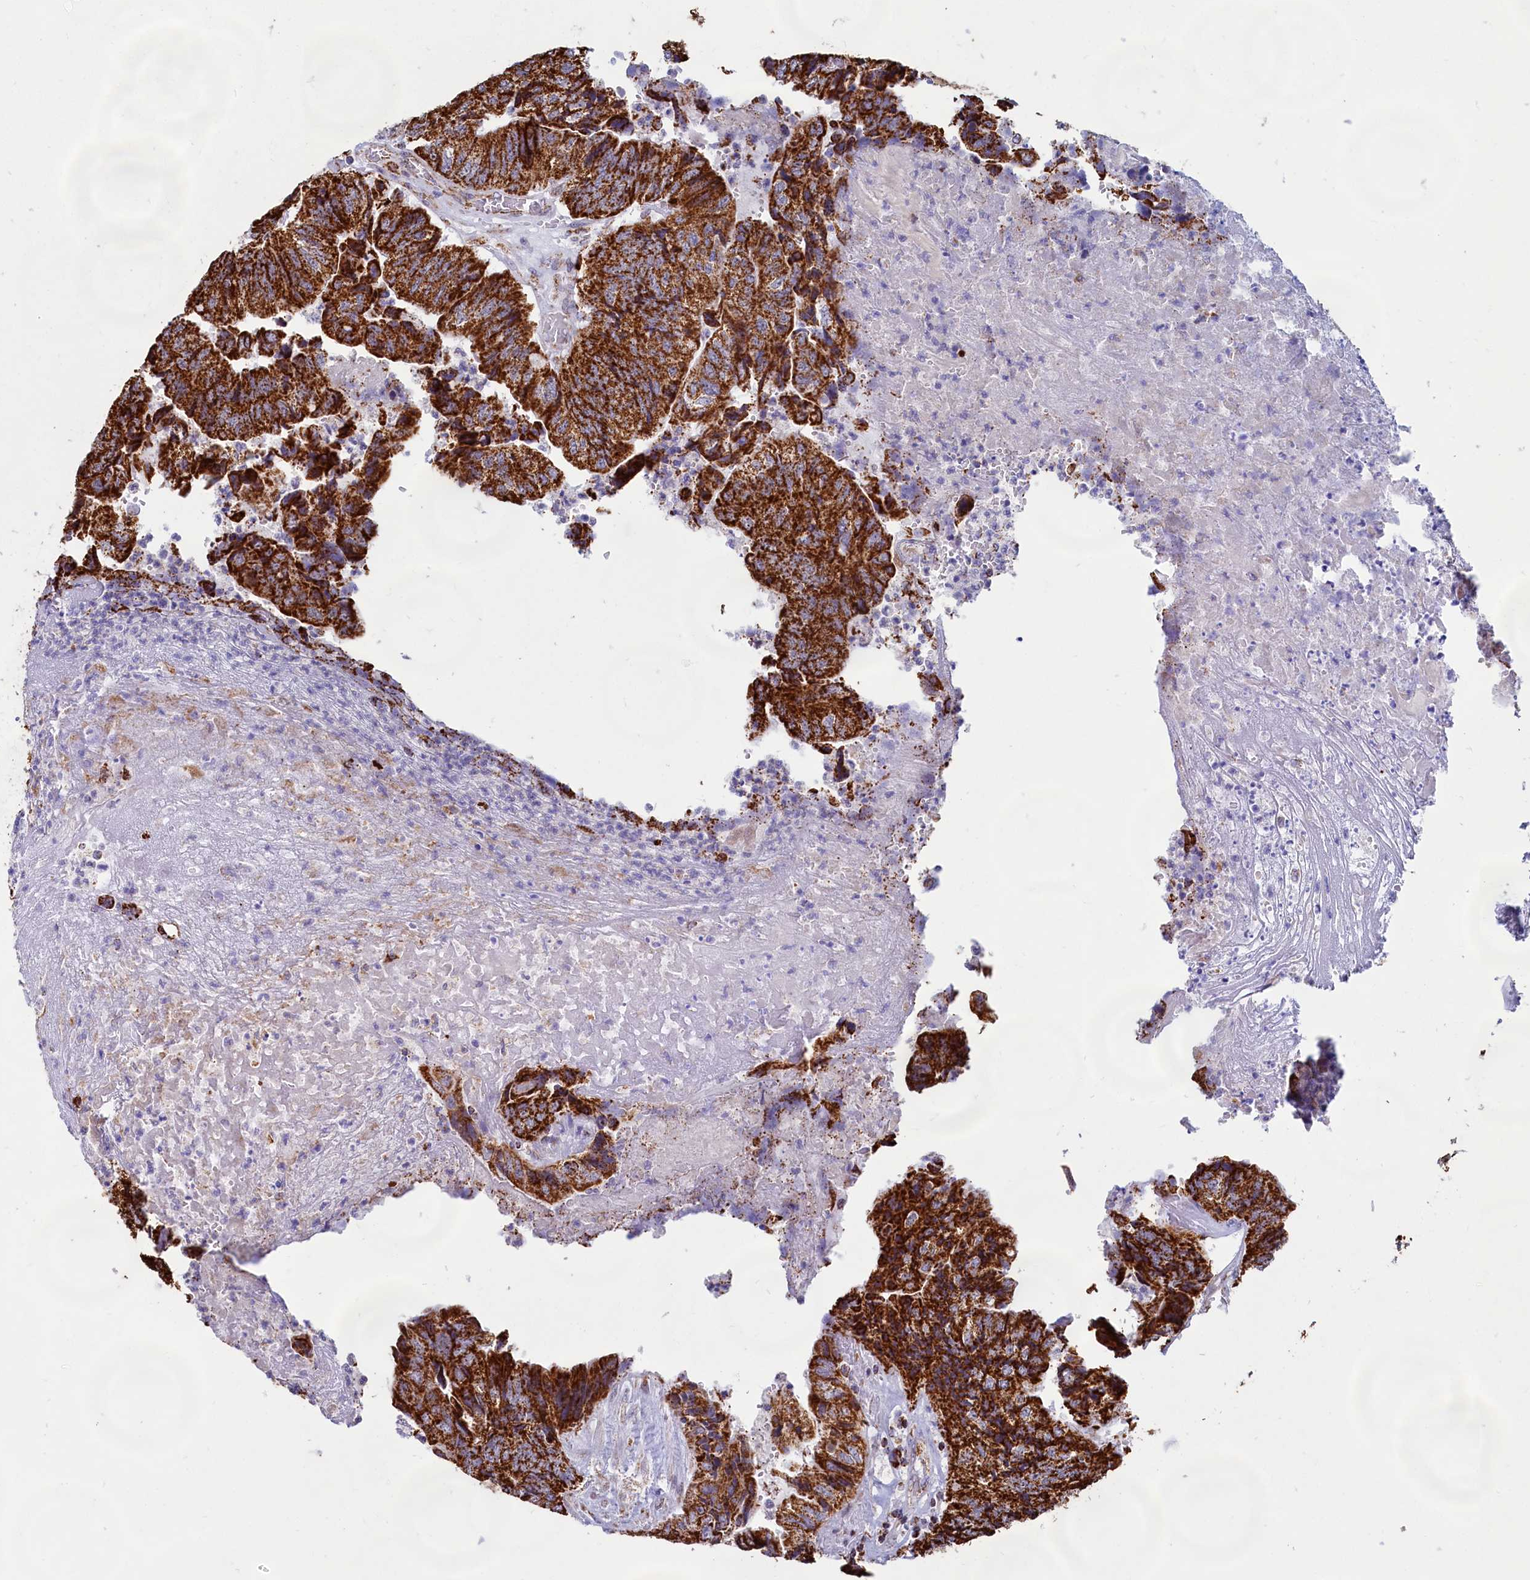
{"staining": {"intensity": "strong", "quantity": ">75%", "location": "cytoplasmic/membranous"}, "tissue": "colorectal cancer", "cell_type": "Tumor cells", "image_type": "cancer", "snomed": [{"axis": "morphology", "description": "Adenocarcinoma, NOS"}, {"axis": "topography", "description": "Colon"}], "caption": "Protein positivity by immunohistochemistry reveals strong cytoplasmic/membranous staining in about >75% of tumor cells in colorectal cancer (adenocarcinoma).", "gene": "C1D", "patient": {"sex": "female", "age": 67}}